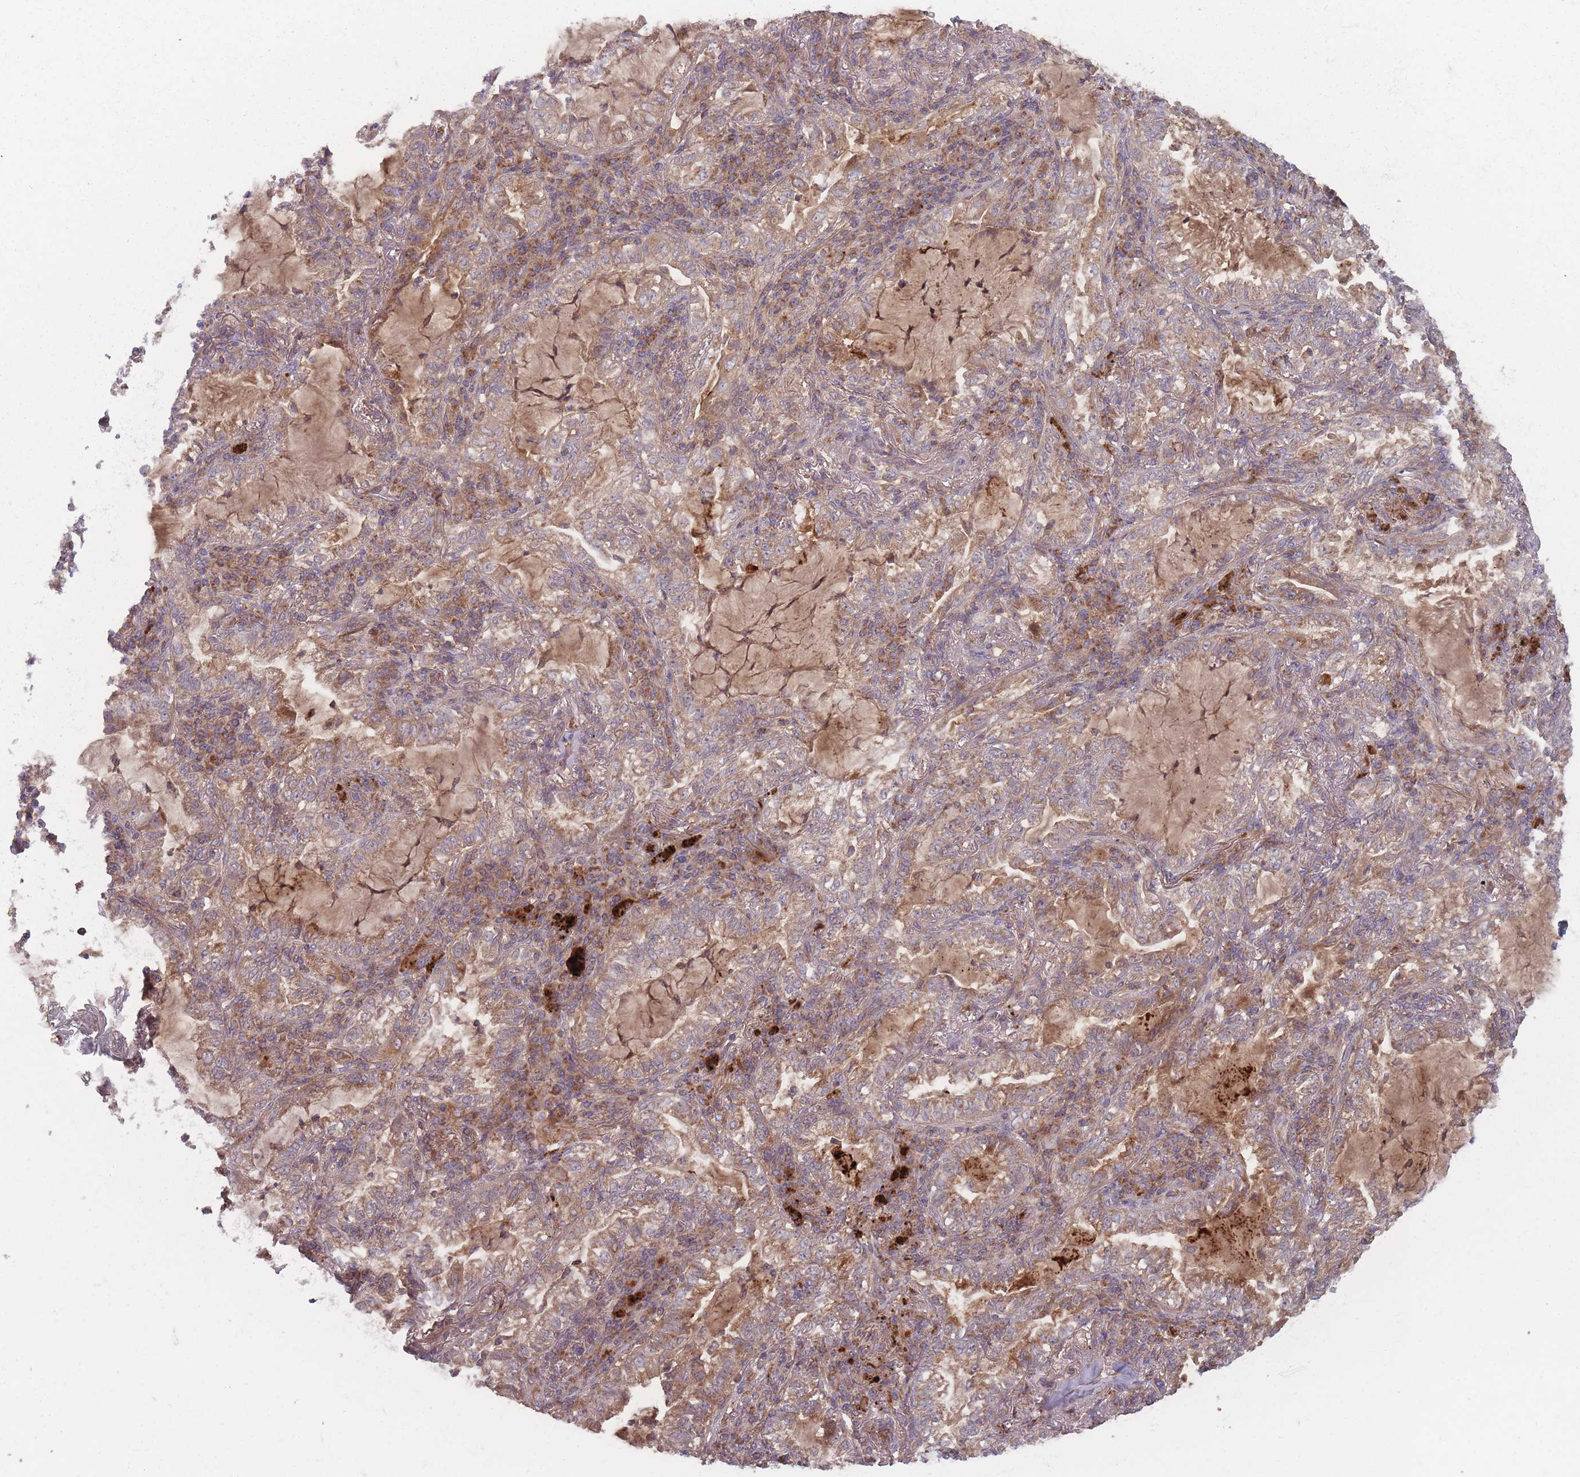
{"staining": {"intensity": "moderate", "quantity": ">75%", "location": "cytoplasmic/membranous"}, "tissue": "lung cancer", "cell_type": "Tumor cells", "image_type": "cancer", "snomed": [{"axis": "morphology", "description": "Adenocarcinoma, NOS"}, {"axis": "topography", "description": "Lung"}], "caption": "Lung cancer stained with a brown dye demonstrates moderate cytoplasmic/membranous positive staining in about >75% of tumor cells.", "gene": "ATP5MG", "patient": {"sex": "female", "age": 73}}